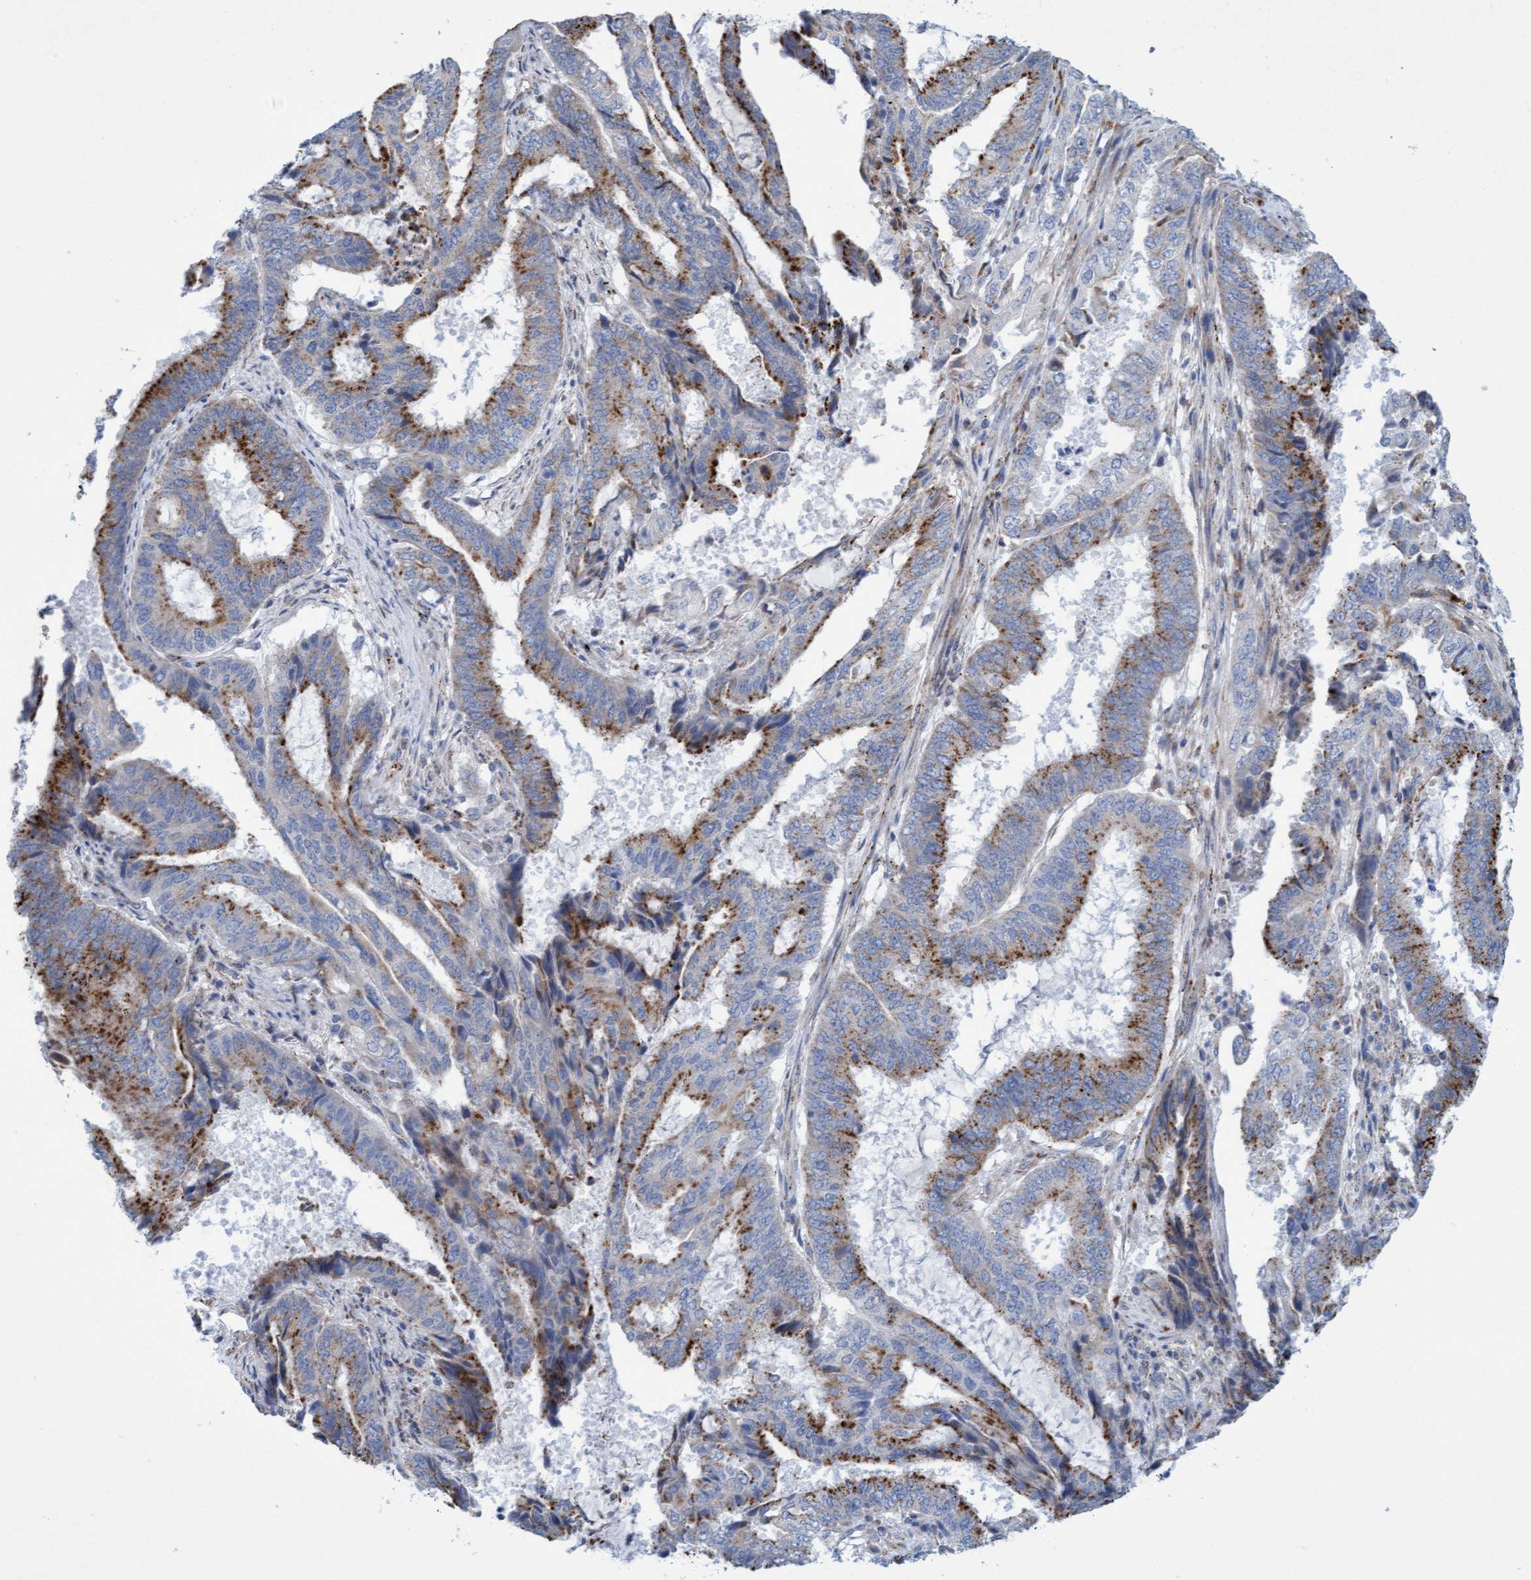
{"staining": {"intensity": "moderate", "quantity": "25%-75%", "location": "cytoplasmic/membranous"}, "tissue": "endometrial cancer", "cell_type": "Tumor cells", "image_type": "cancer", "snomed": [{"axis": "morphology", "description": "Adenocarcinoma, NOS"}, {"axis": "topography", "description": "Endometrium"}], "caption": "Human endometrial cancer stained for a protein (brown) exhibits moderate cytoplasmic/membranous positive expression in about 25%-75% of tumor cells.", "gene": "SGSH", "patient": {"sex": "female", "age": 51}}